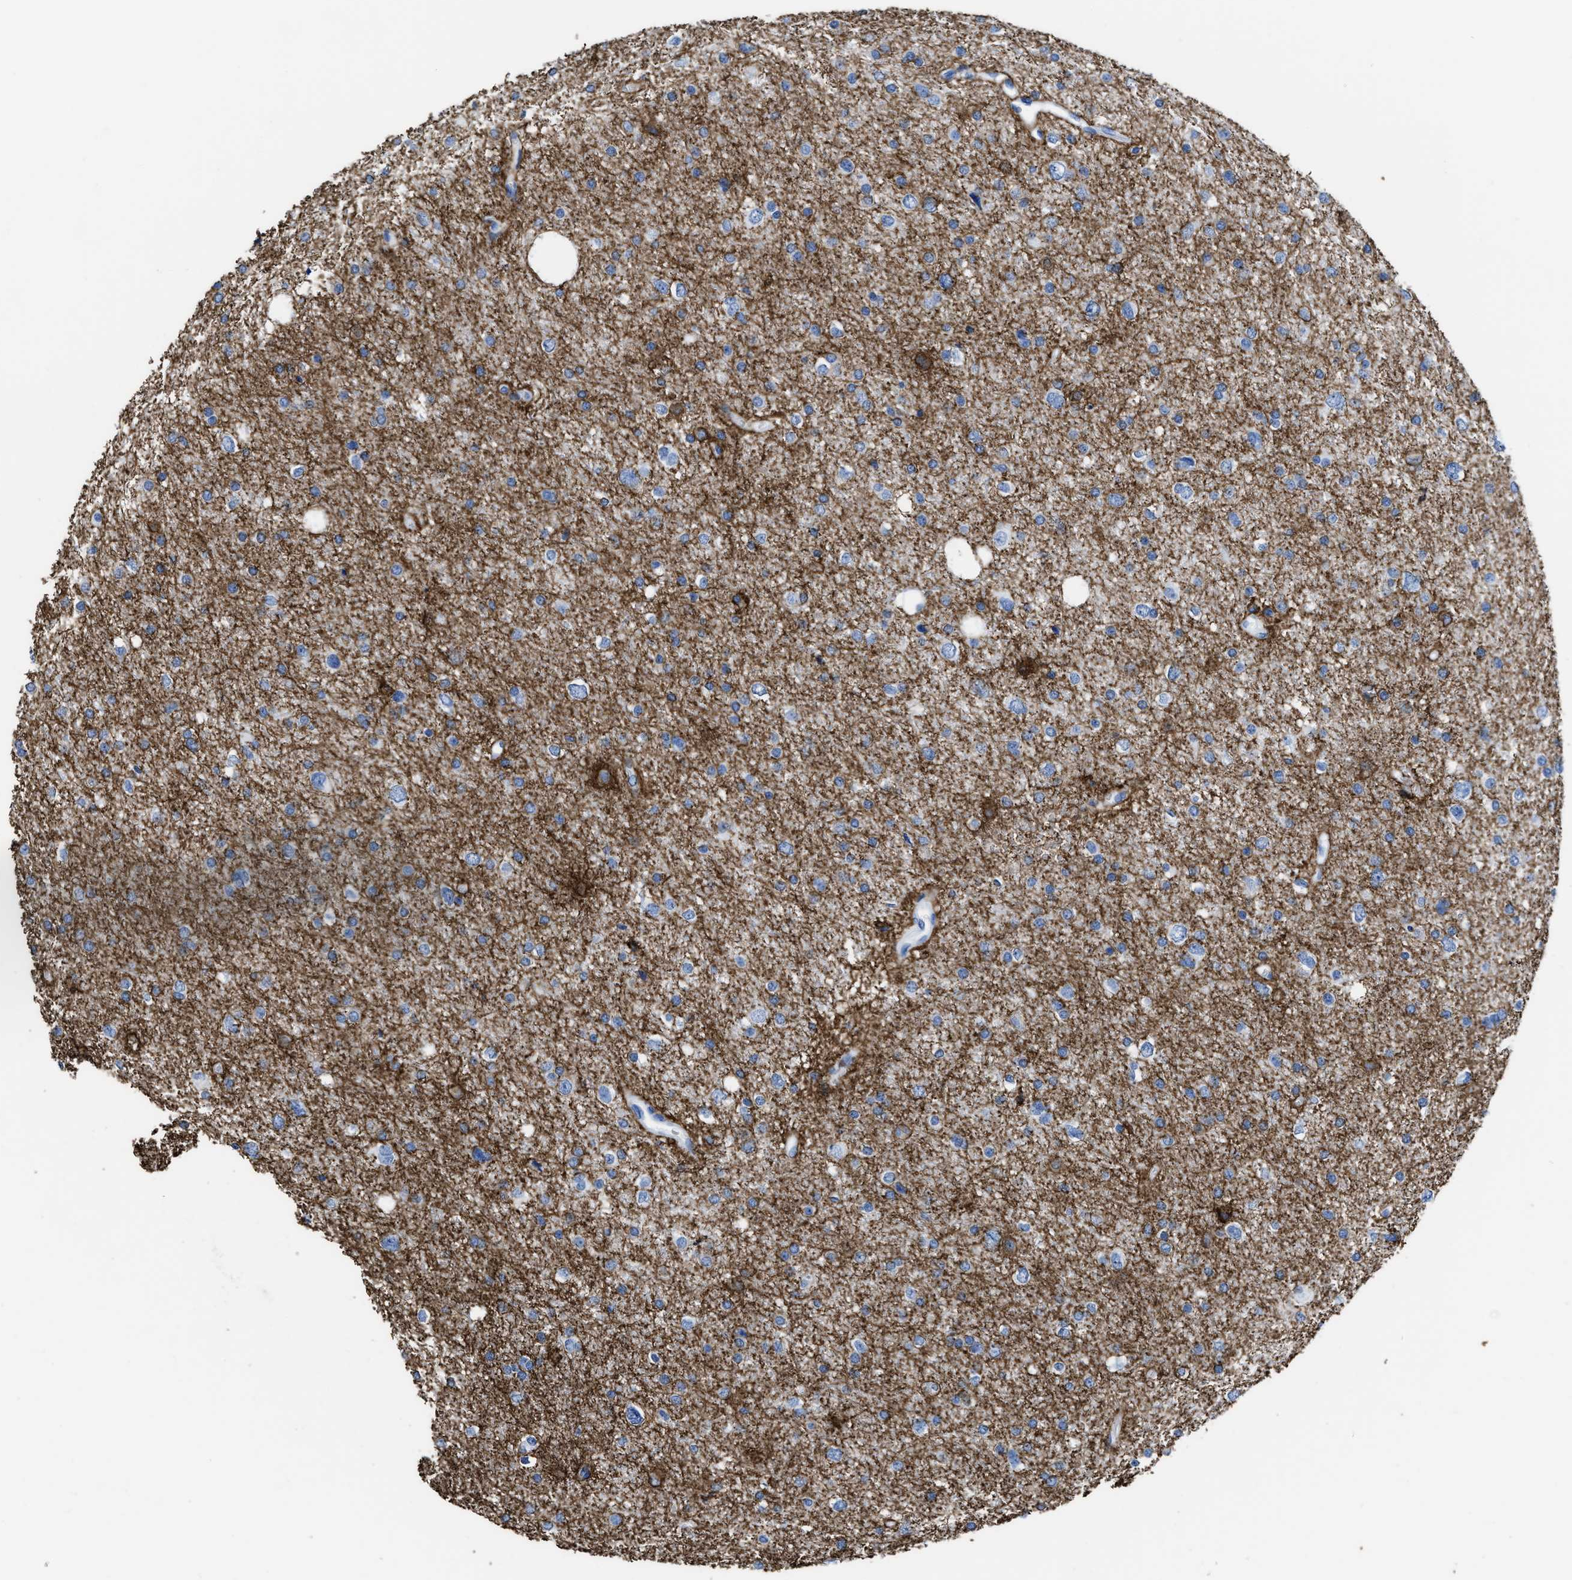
{"staining": {"intensity": "negative", "quantity": "none", "location": "none"}, "tissue": "glioma", "cell_type": "Tumor cells", "image_type": "cancer", "snomed": [{"axis": "morphology", "description": "Glioma, malignant, Low grade"}, {"axis": "topography", "description": "Brain"}], "caption": "A histopathology image of human malignant glioma (low-grade) is negative for staining in tumor cells. (Immunohistochemistry, brightfield microscopy, high magnification).", "gene": "AQP1", "patient": {"sex": "female", "age": 37}}